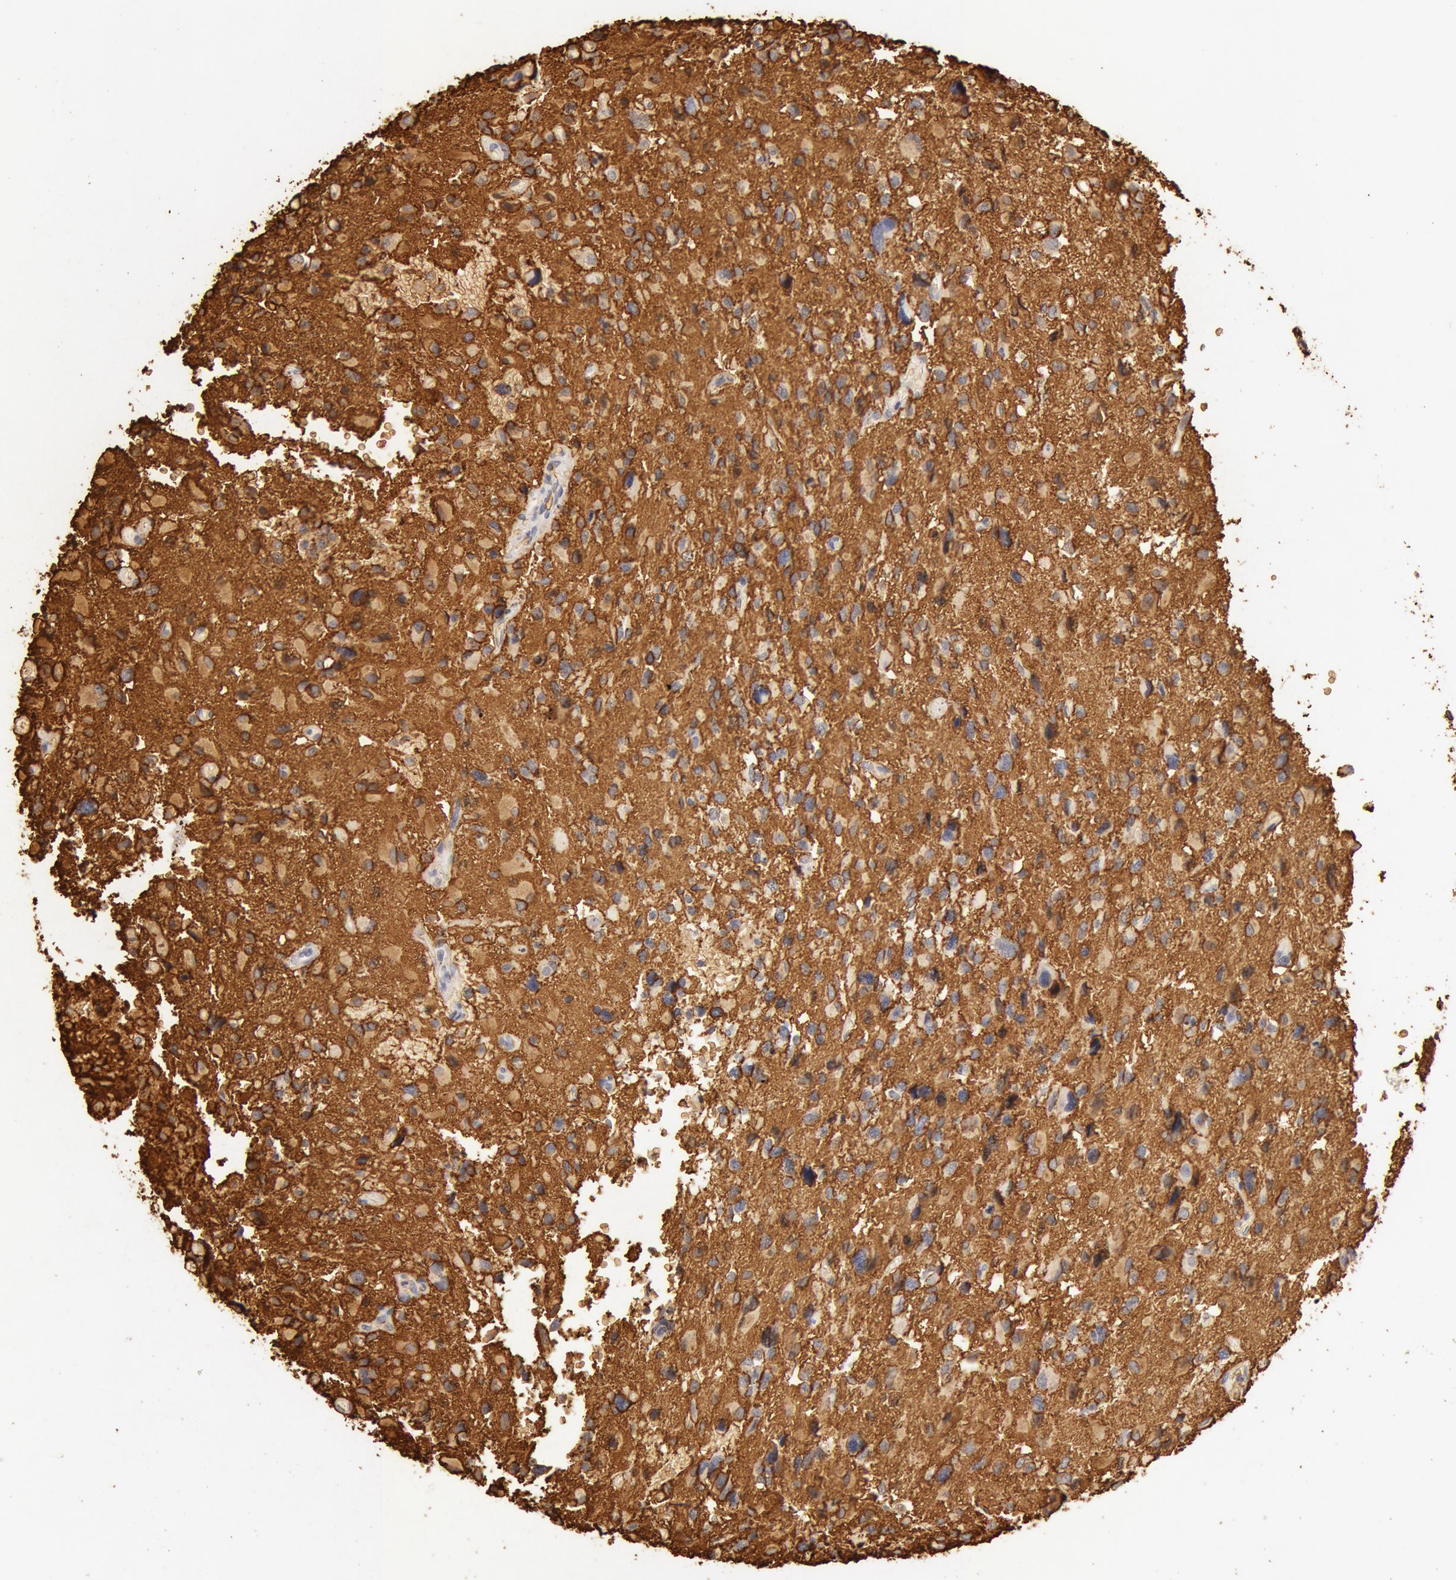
{"staining": {"intensity": "negative", "quantity": "none", "location": "none"}, "tissue": "glioma", "cell_type": "Tumor cells", "image_type": "cancer", "snomed": [{"axis": "morphology", "description": "Glioma, malignant, High grade"}, {"axis": "topography", "description": "Brain"}], "caption": "High magnification brightfield microscopy of glioma stained with DAB (3,3'-diaminobenzidine) (brown) and counterstained with hematoxylin (blue): tumor cells show no significant staining.", "gene": "AQP1", "patient": {"sex": "male", "age": 69}}